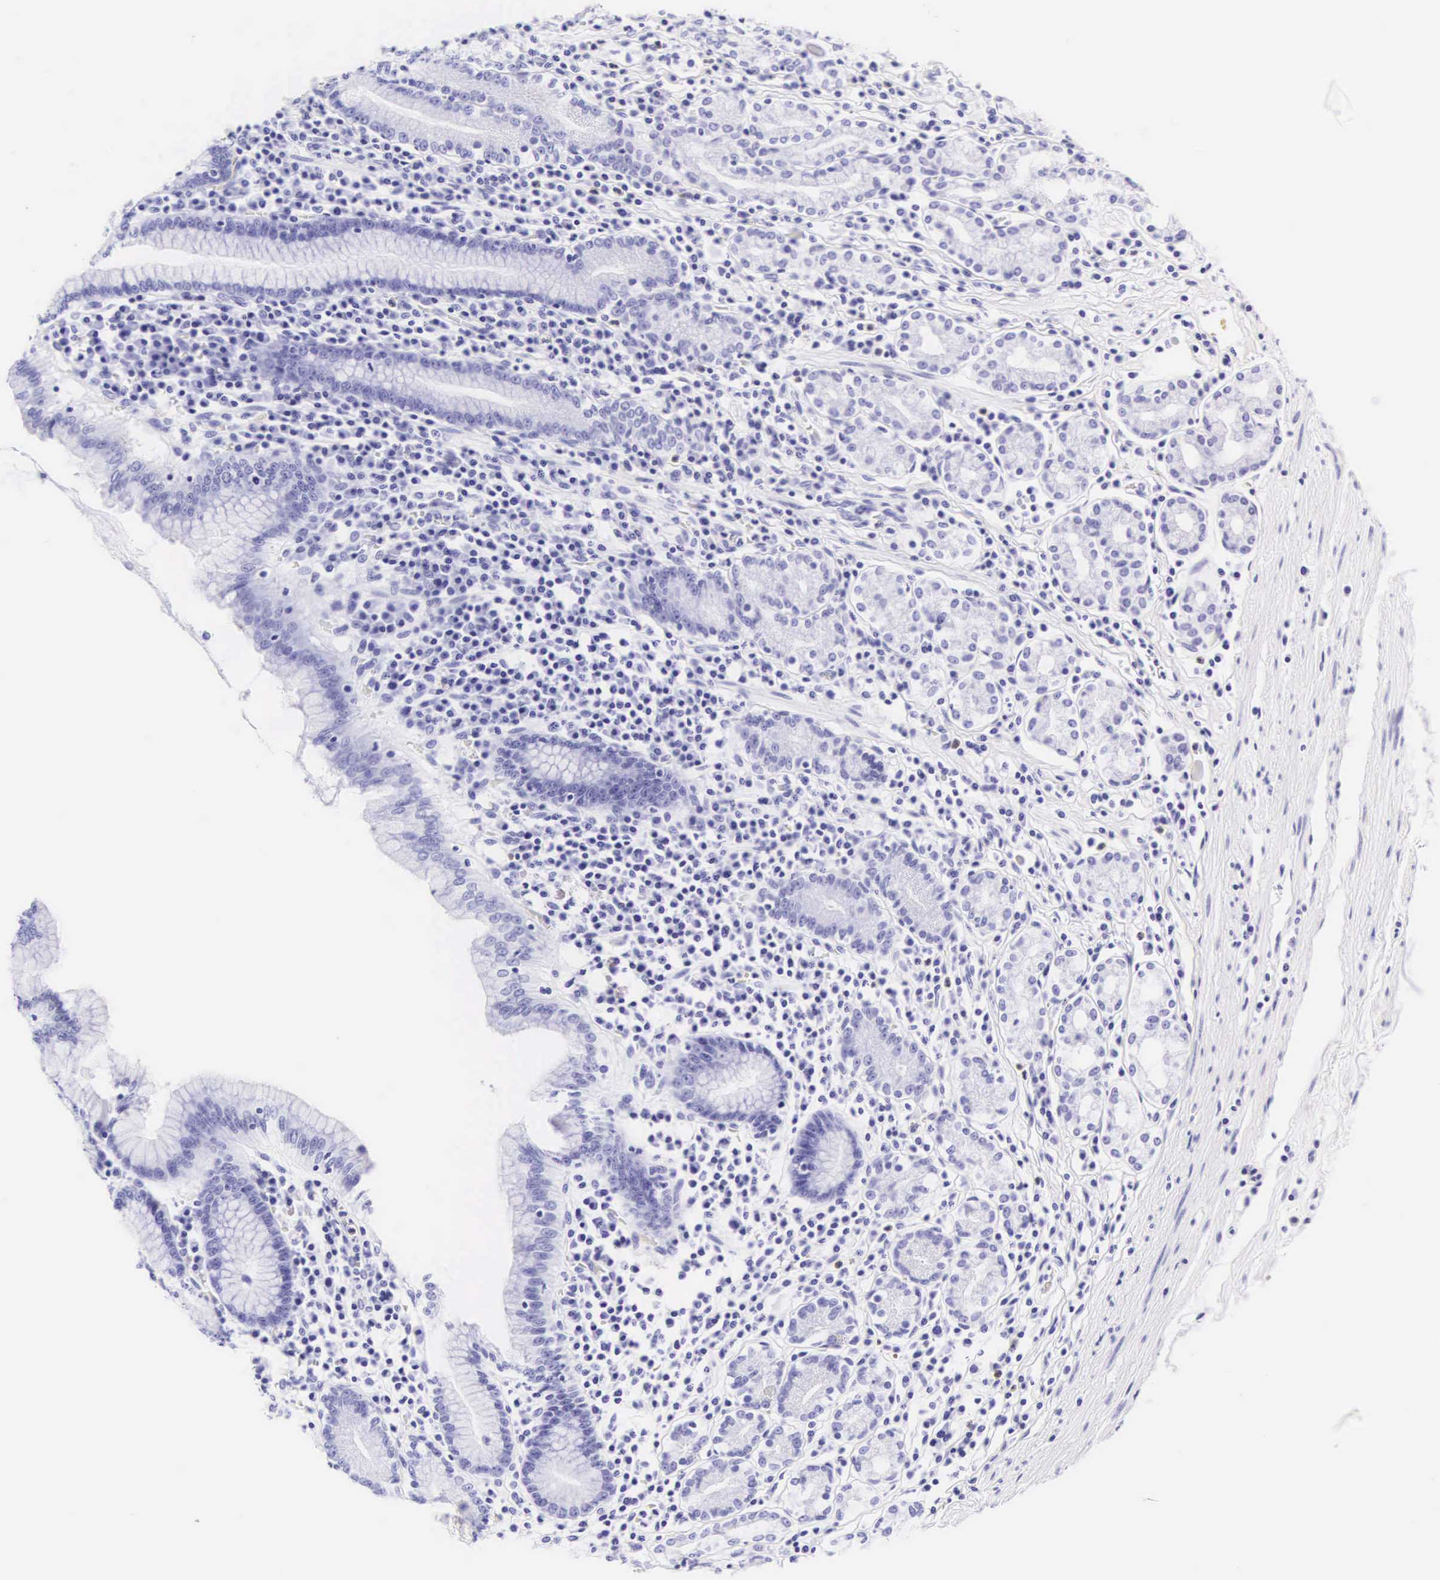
{"staining": {"intensity": "negative", "quantity": "none", "location": "none"}, "tissue": "stomach", "cell_type": "Glandular cells", "image_type": "normal", "snomed": [{"axis": "morphology", "description": "Normal tissue, NOS"}, {"axis": "topography", "description": "Stomach, lower"}], "caption": "IHC histopathology image of normal stomach stained for a protein (brown), which exhibits no positivity in glandular cells.", "gene": "CD1A", "patient": {"sex": "male", "age": 58}}